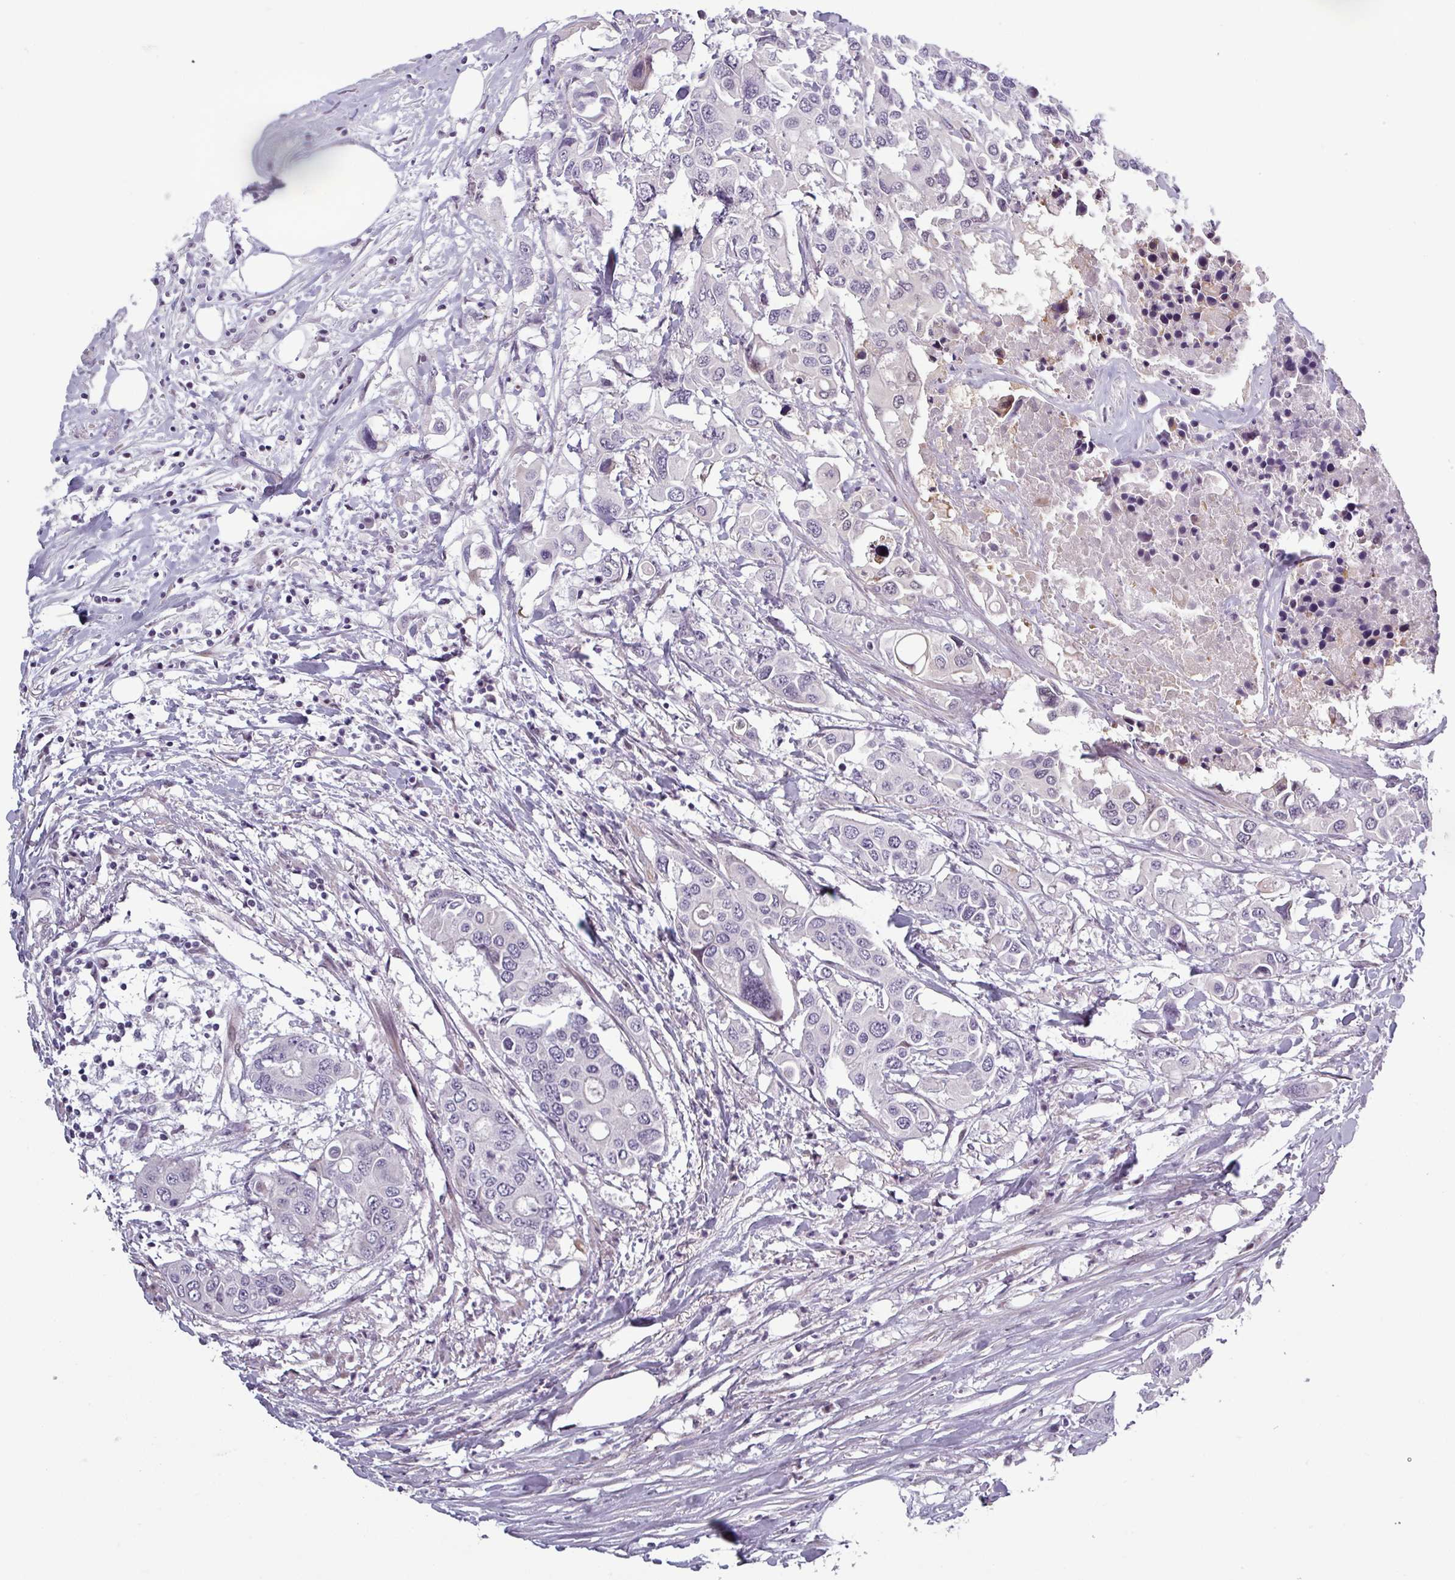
{"staining": {"intensity": "negative", "quantity": "none", "location": "none"}, "tissue": "colorectal cancer", "cell_type": "Tumor cells", "image_type": "cancer", "snomed": [{"axis": "morphology", "description": "Adenocarcinoma, NOS"}, {"axis": "topography", "description": "Colon"}], "caption": "Immunohistochemistry (IHC) of colorectal adenocarcinoma shows no positivity in tumor cells.", "gene": "PRAMEF12", "patient": {"sex": "male", "age": 77}}